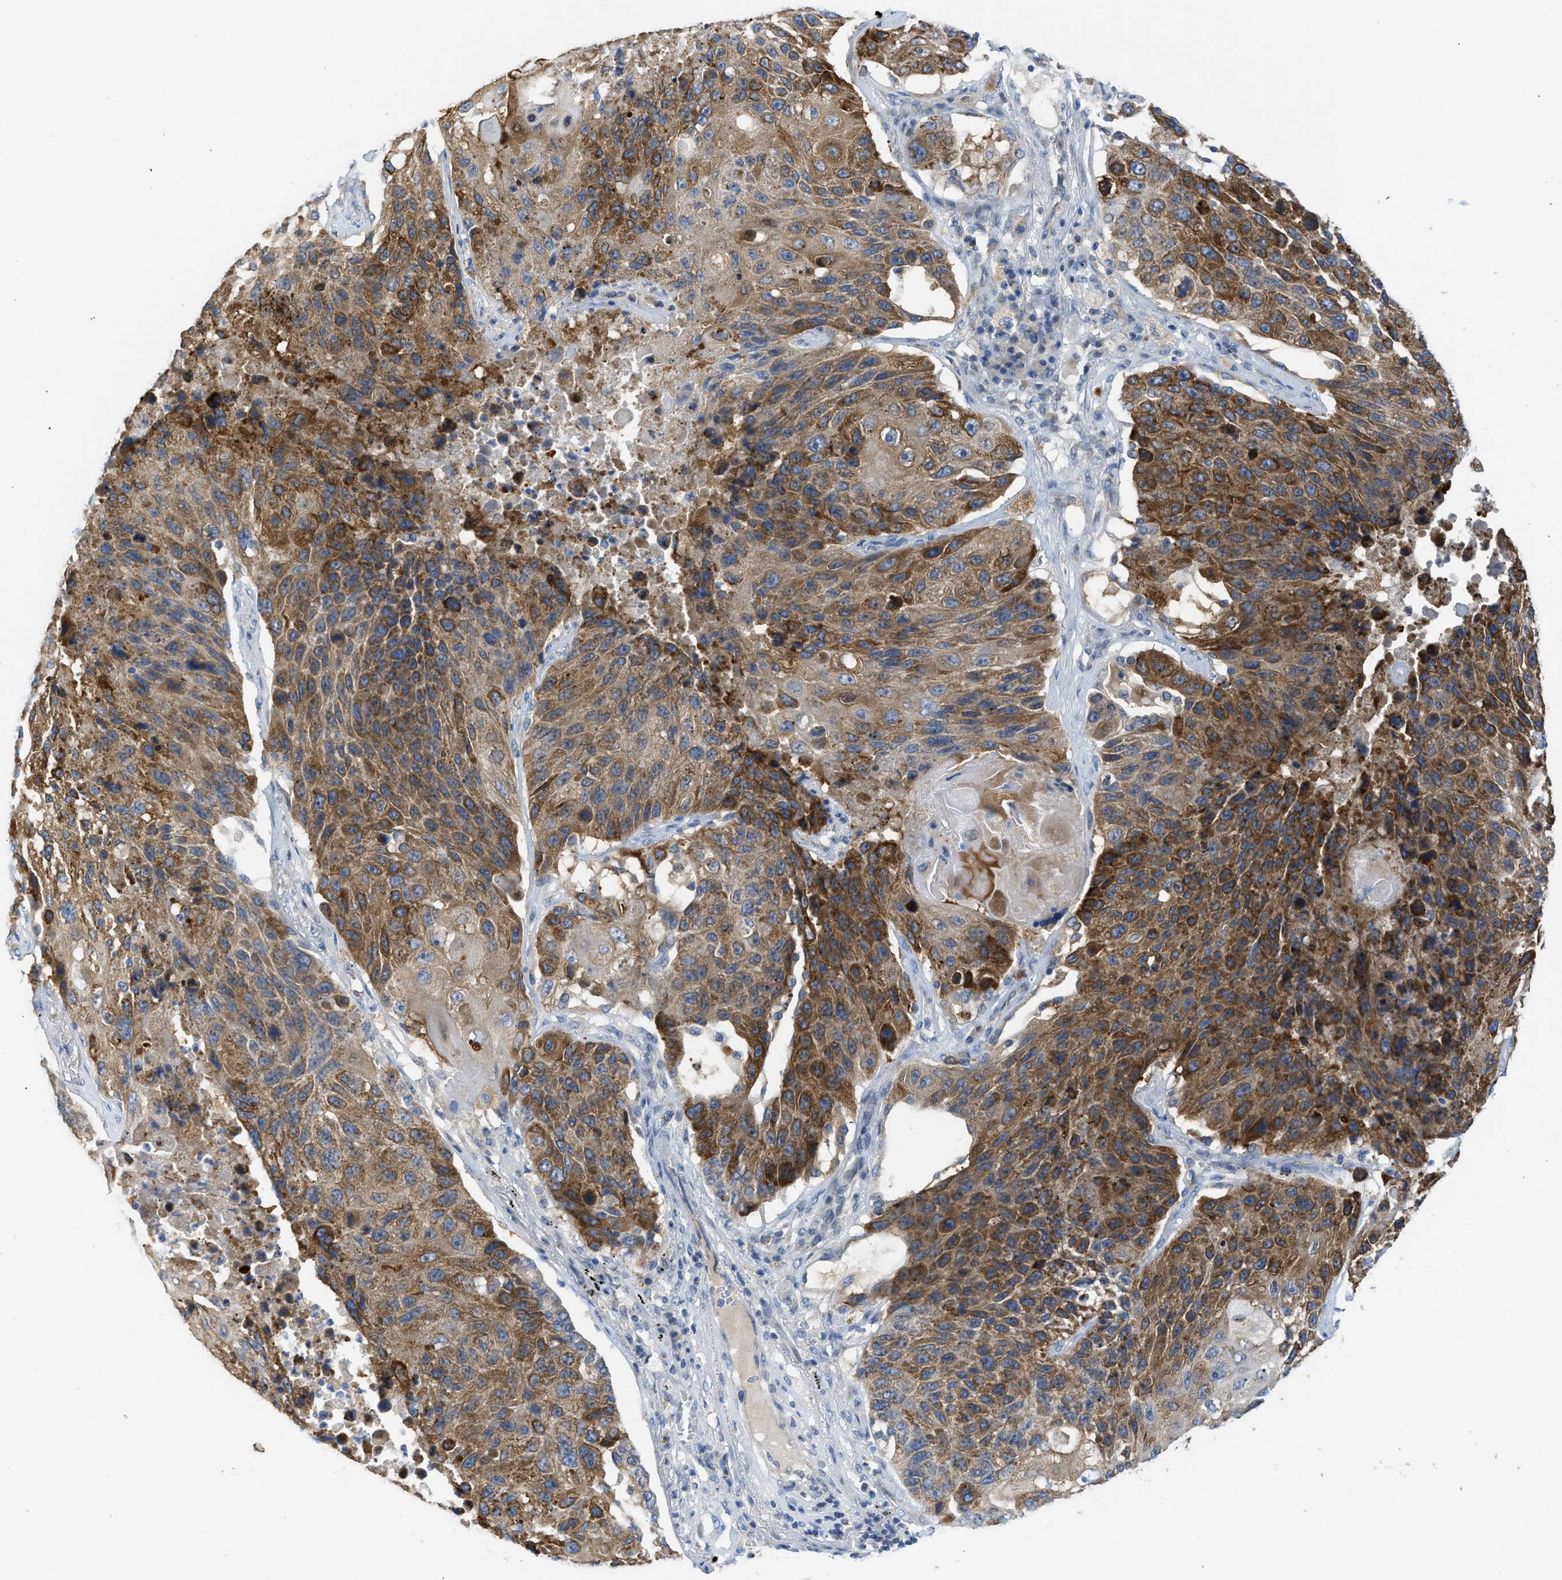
{"staining": {"intensity": "strong", "quantity": ">75%", "location": "cytoplasmic/membranous"}, "tissue": "lung cancer", "cell_type": "Tumor cells", "image_type": "cancer", "snomed": [{"axis": "morphology", "description": "Squamous cell carcinoma, NOS"}, {"axis": "topography", "description": "Lung"}], "caption": "Tumor cells display high levels of strong cytoplasmic/membranous staining in about >75% of cells in human squamous cell carcinoma (lung).", "gene": "GATD3", "patient": {"sex": "male", "age": 61}}